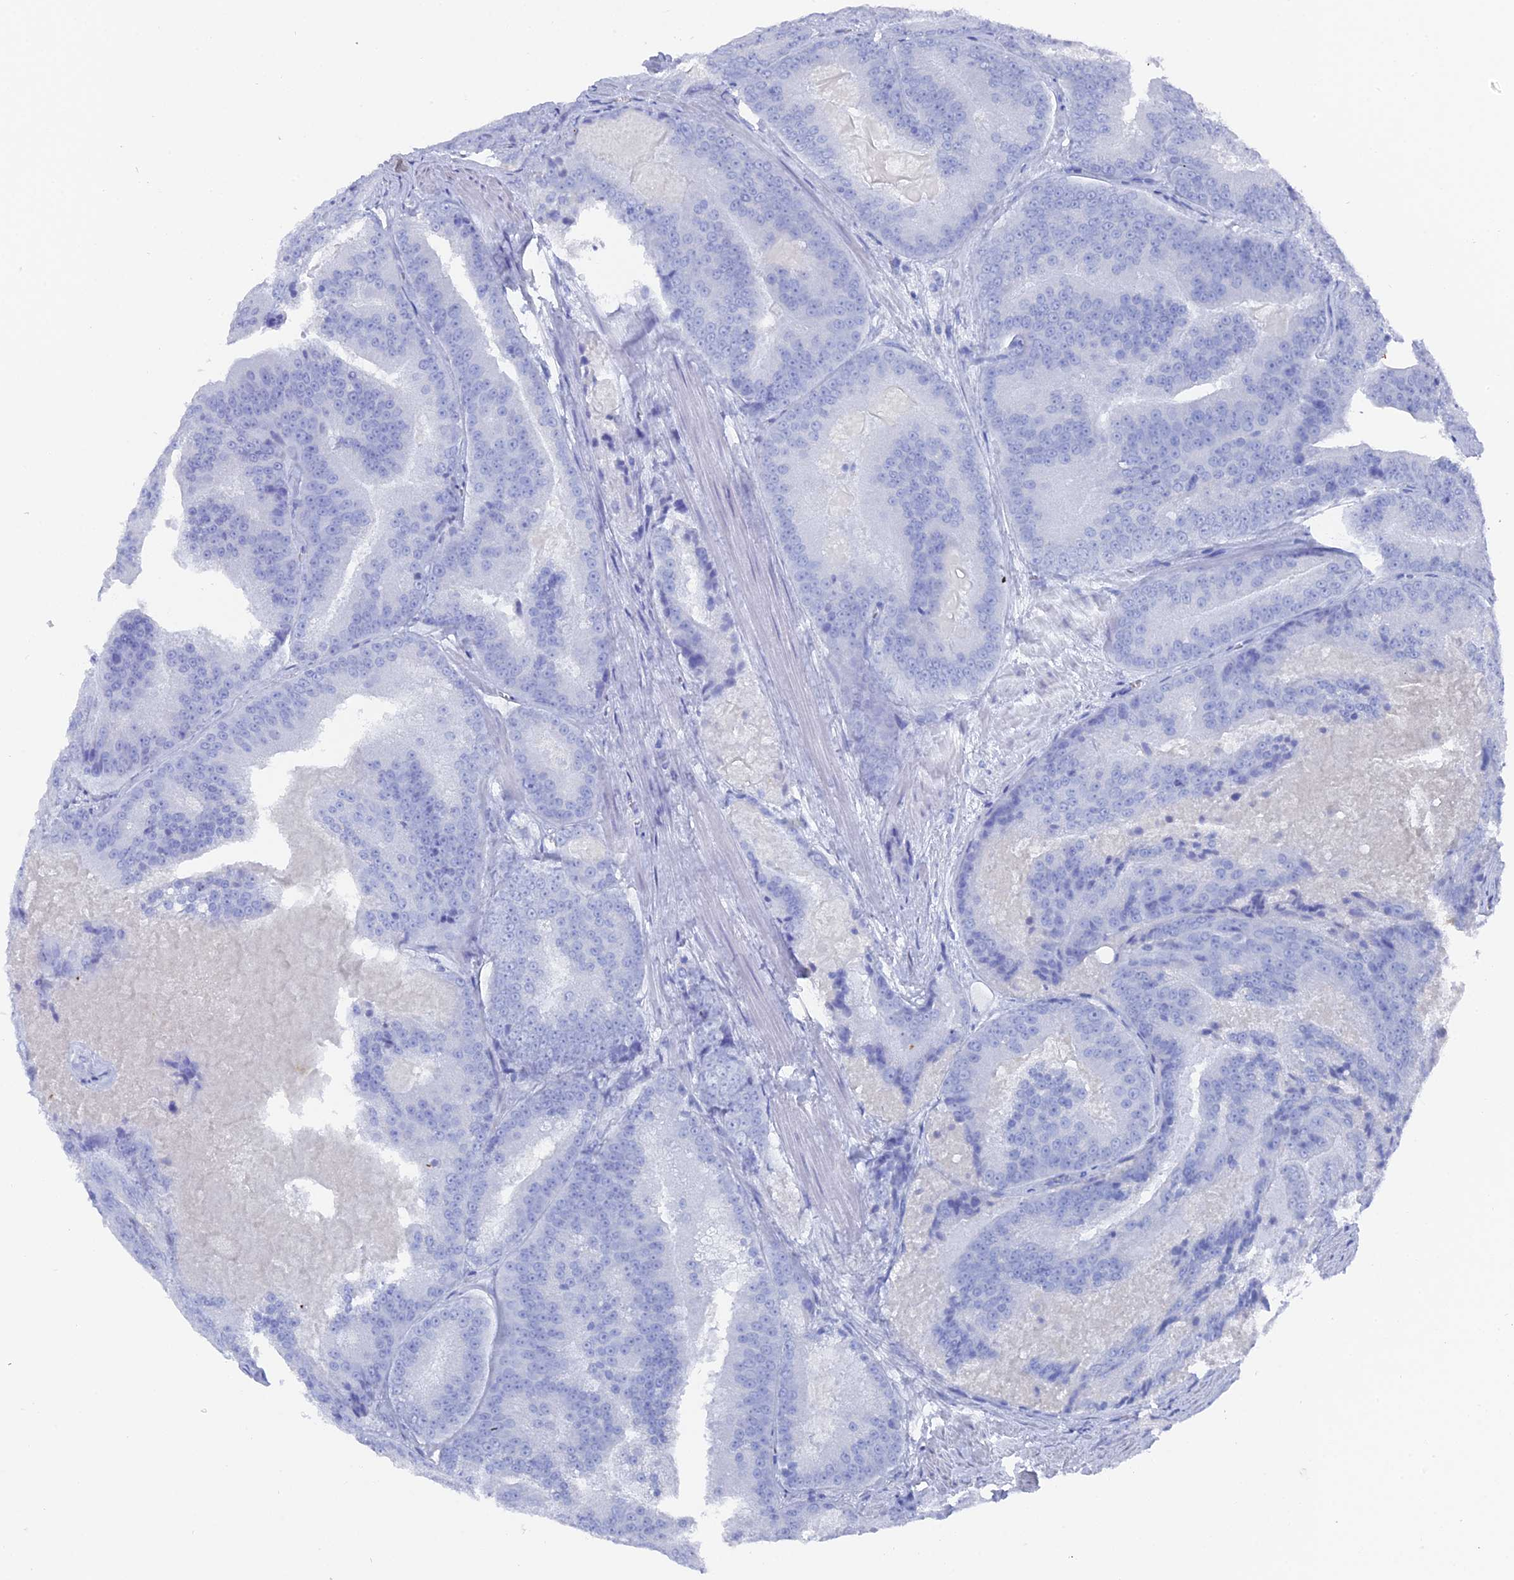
{"staining": {"intensity": "negative", "quantity": "none", "location": "none"}, "tissue": "prostate cancer", "cell_type": "Tumor cells", "image_type": "cancer", "snomed": [{"axis": "morphology", "description": "Adenocarcinoma, High grade"}, {"axis": "topography", "description": "Prostate"}], "caption": "Prostate cancer was stained to show a protein in brown. There is no significant positivity in tumor cells. Brightfield microscopy of immunohistochemistry (IHC) stained with DAB (brown) and hematoxylin (blue), captured at high magnification.", "gene": "ENPP3", "patient": {"sex": "male", "age": 61}}